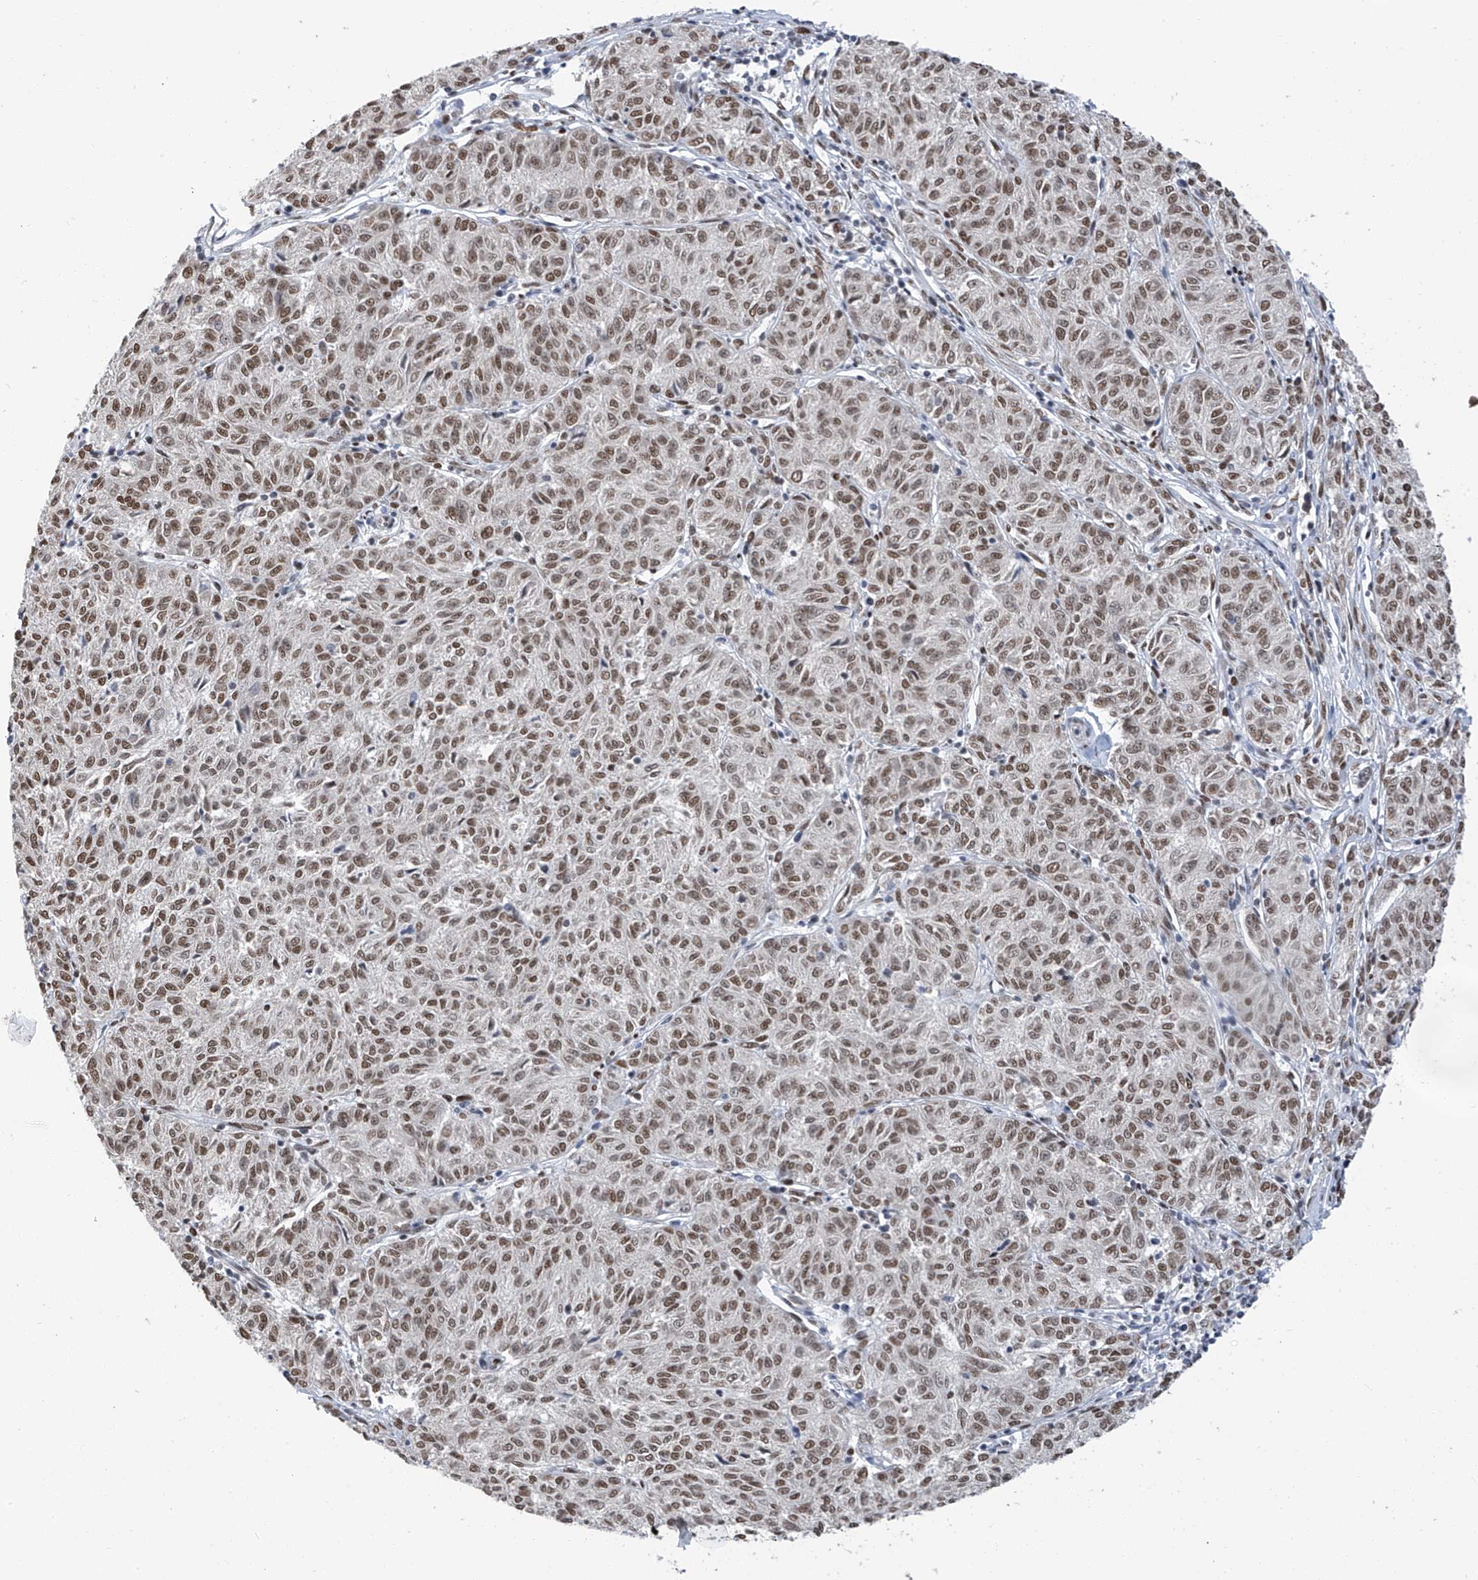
{"staining": {"intensity": "moderate", "quantity": ">75%", "location": "nuclear"}, "tissue": "melanoma", "cell_type": "Tumor cells", "image_type": "cancer", "snomed": [{"axis": "morphology", "description": "Malignant melanoma, NOS"}, {"axis": "topography", "description": "Skin"}], "caption": "The photomicrograph displays a brown stain indicating the presence of a protein in the nuclear of tumor cells in malignant melanoma.", "gene": "KHSRP", "patient": {"sex": "female", "age": 72}}